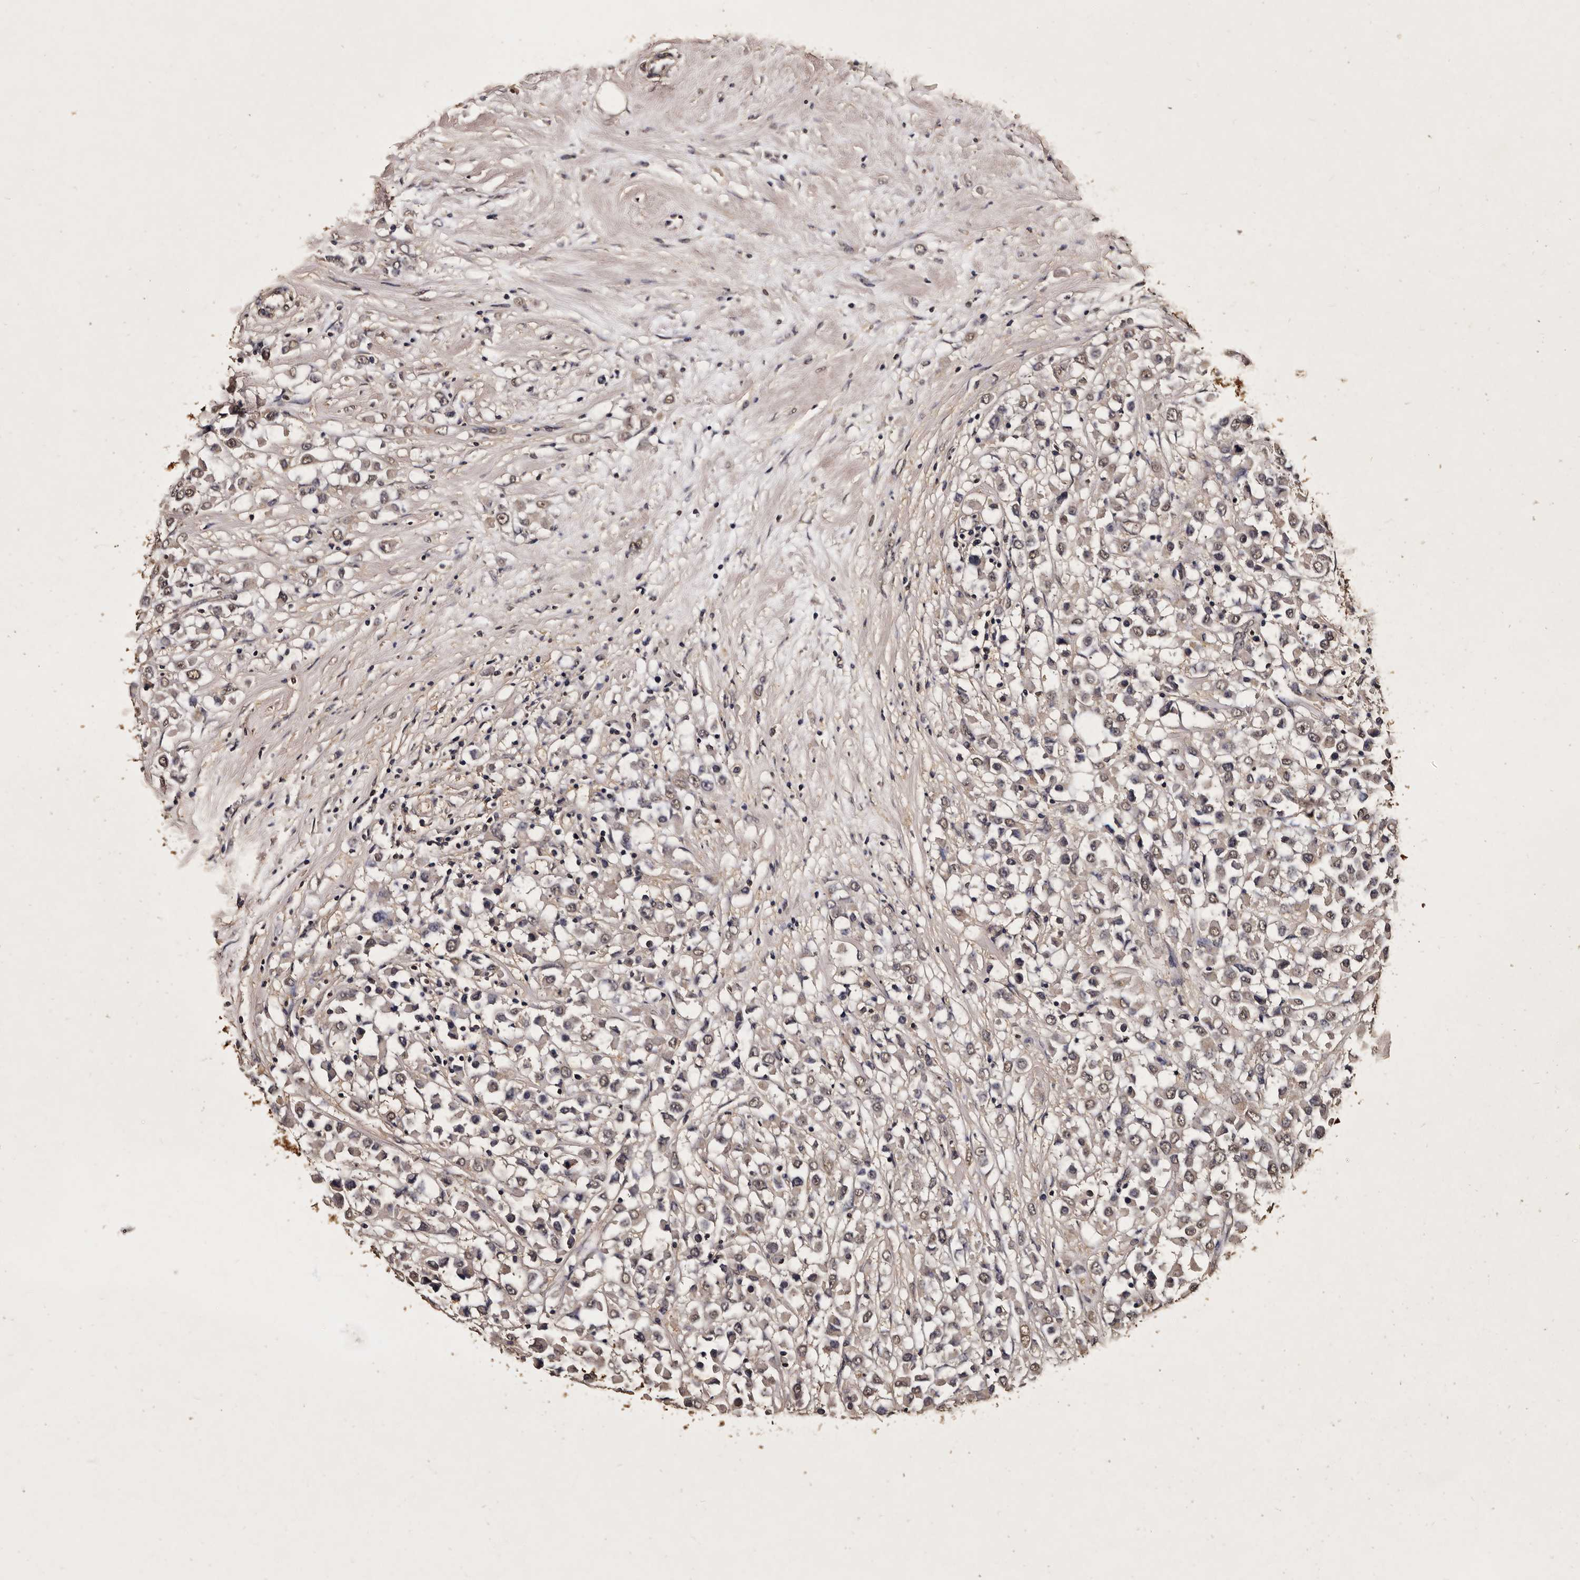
{"staining": {"intensity": "weak", "quantity": ">75%", "location": "nuclear"}, "tissue": "breast cancer", "cell_type": "Tumor cells", "image_type": "cancer", "snomed": [{"axis": "morphology", "description": "Duct carcinoma"}, {"axis": "topography", "description": "Breast"}], "caption": "This is an image of immunohistochemistry (IHC) staining of breast cancer (infiltrating ductal carcinoma), which shows weak expression in the nuclear of tumor cells.", "gene": "PARS2", "patient": {"sex": "female", "age": 61}}